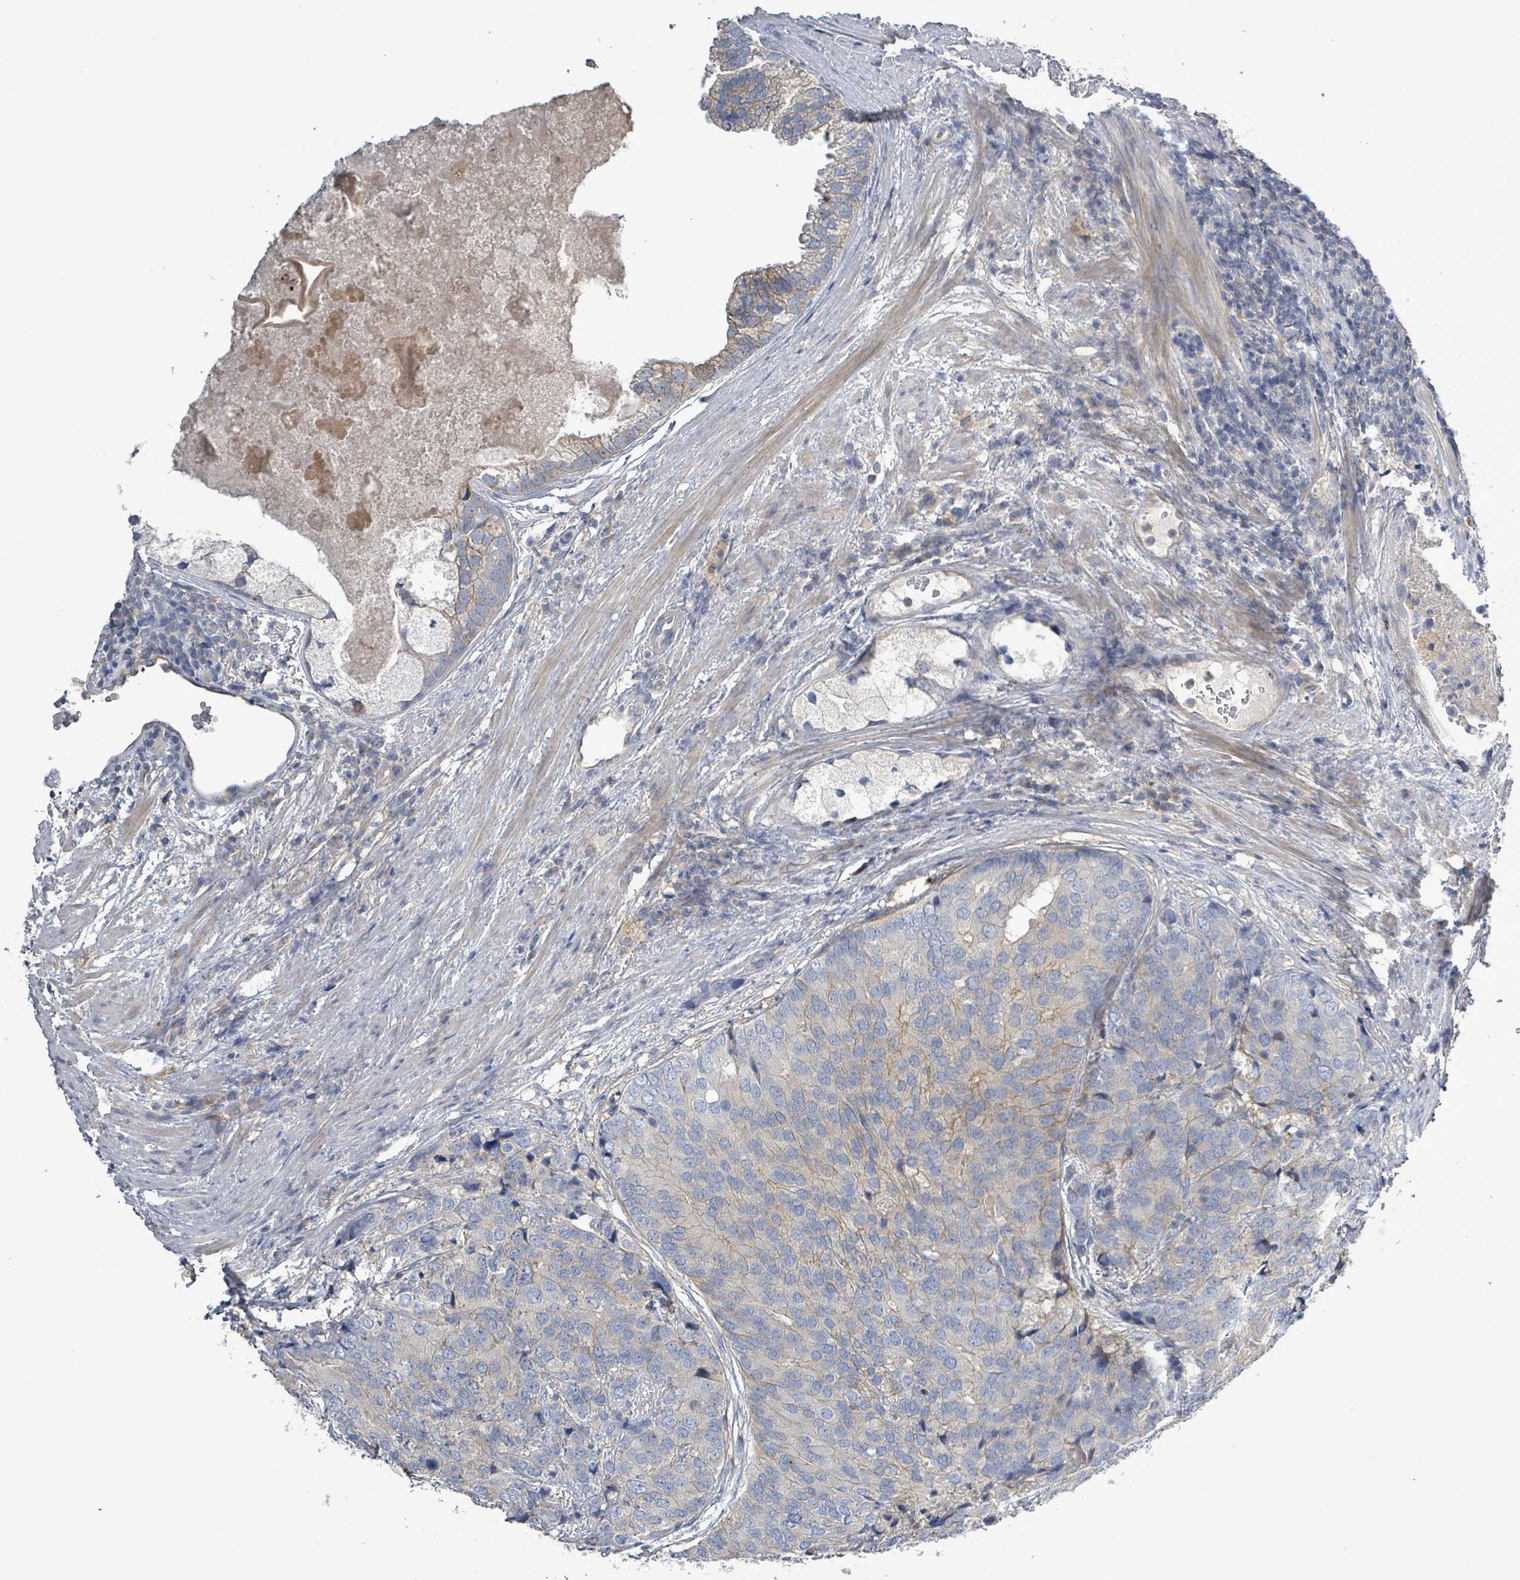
{"staining": {"intensity": "moderate", "quantity": "25%-75%", "location": "cytoplasmic/membranous"}, "tissue": "prostate cancer", "cell_type": "Tumor cells", "image_type": "cancer", "snomed": [{"axis": "morphology", "description": "Adenocarcinoma, High grade"}, {"axis": "topography", "description": "Prostate"}], "caption": "Moderate cytoplasmic/membranous protein staining is appreciated in approximately 25%-75% of tumor cells in adenocarcinoma (high-grade) (prostate).", "gene": "KRAS", "patient": {"sex": "male", "age": 62}}